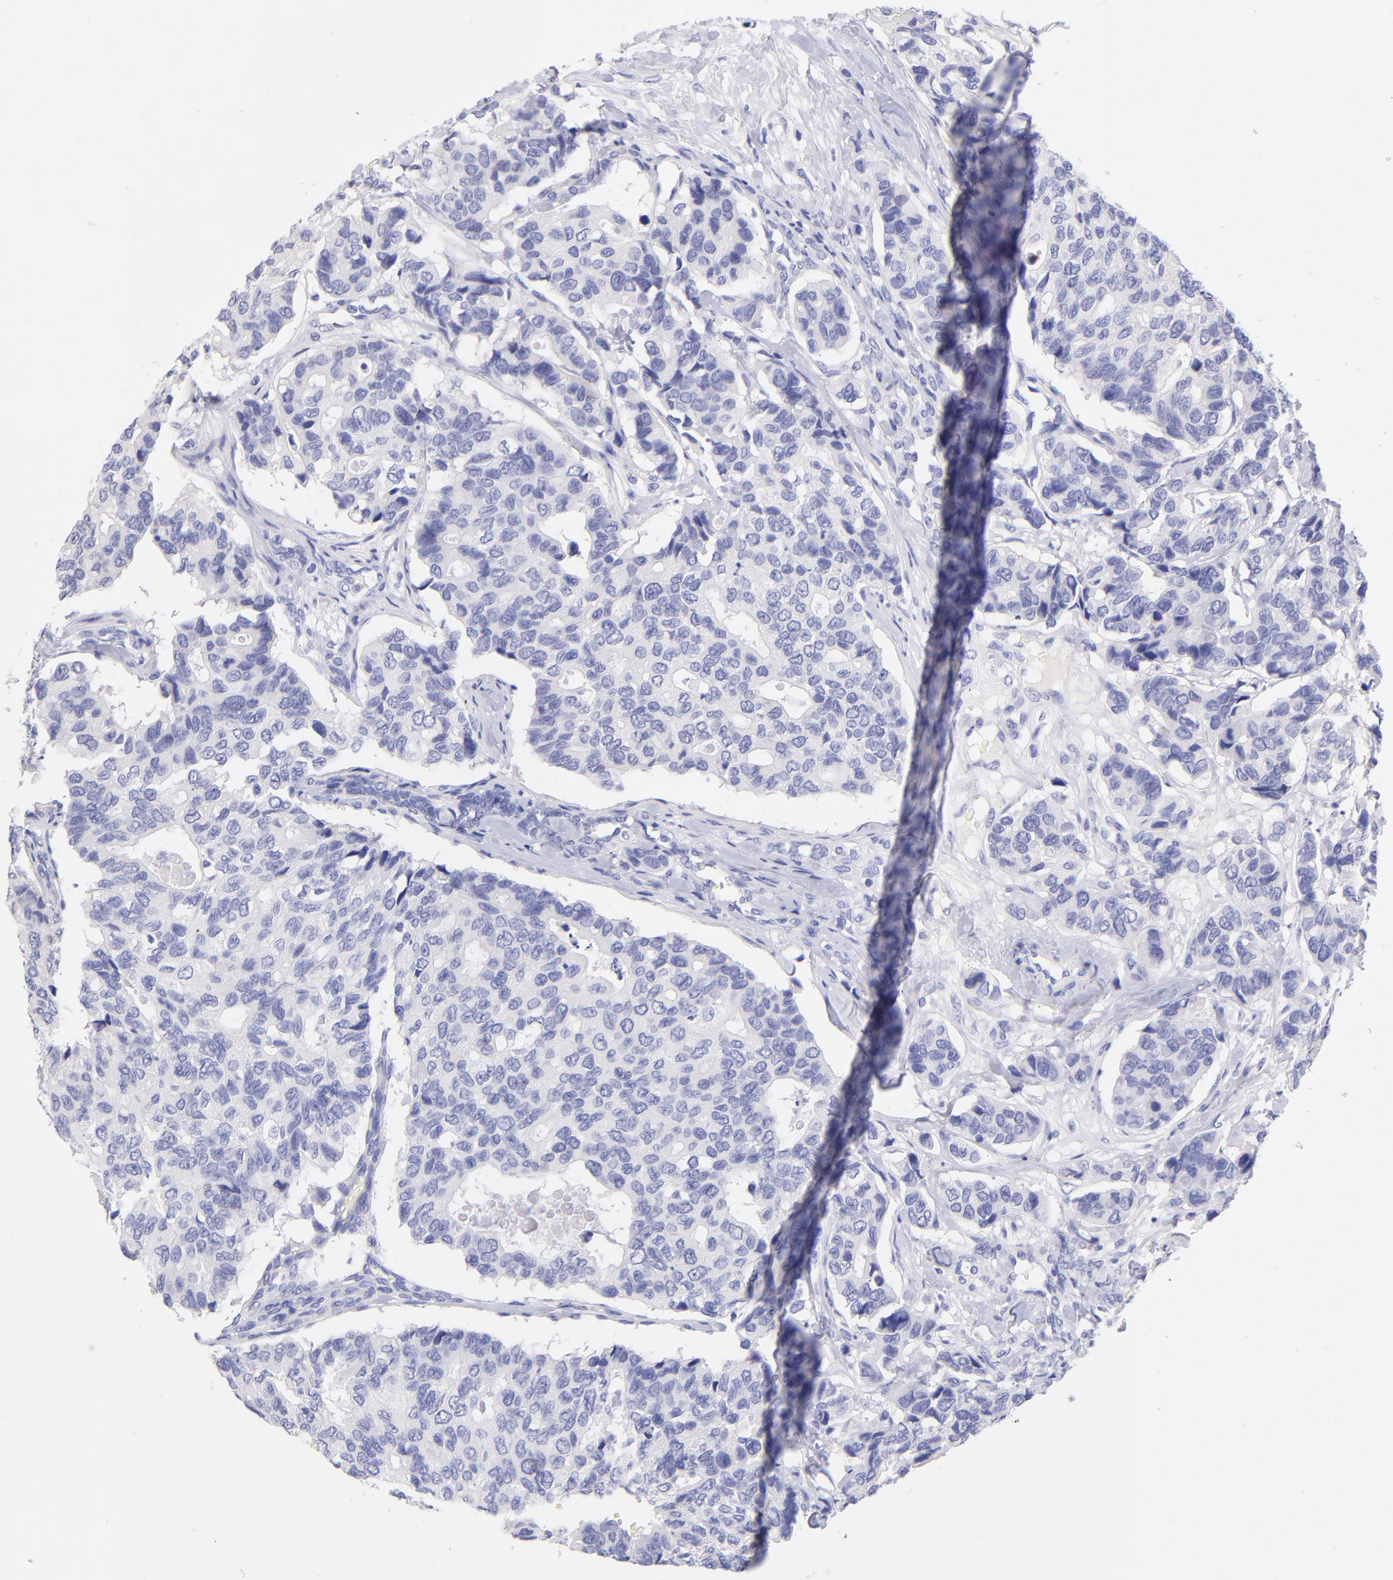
{"staining": {"intensity": "negative", "quantity": "none", "location": "none"}, "tissue": "breast cancer", "cell_type": "Tumor cells", "image_type": "cancer", "snomed": [{"axis": "morphology", "description": "Duct carcinoma"}, {"axis": "topography", "description": "Breast"}], "caption": "Intraductal carcinoma (breast) was stained to show a protein in brown. There is no significant staining in tumor cells.", "gene": "RAB3B", "patient": {"sex": "female", "age": 69}}